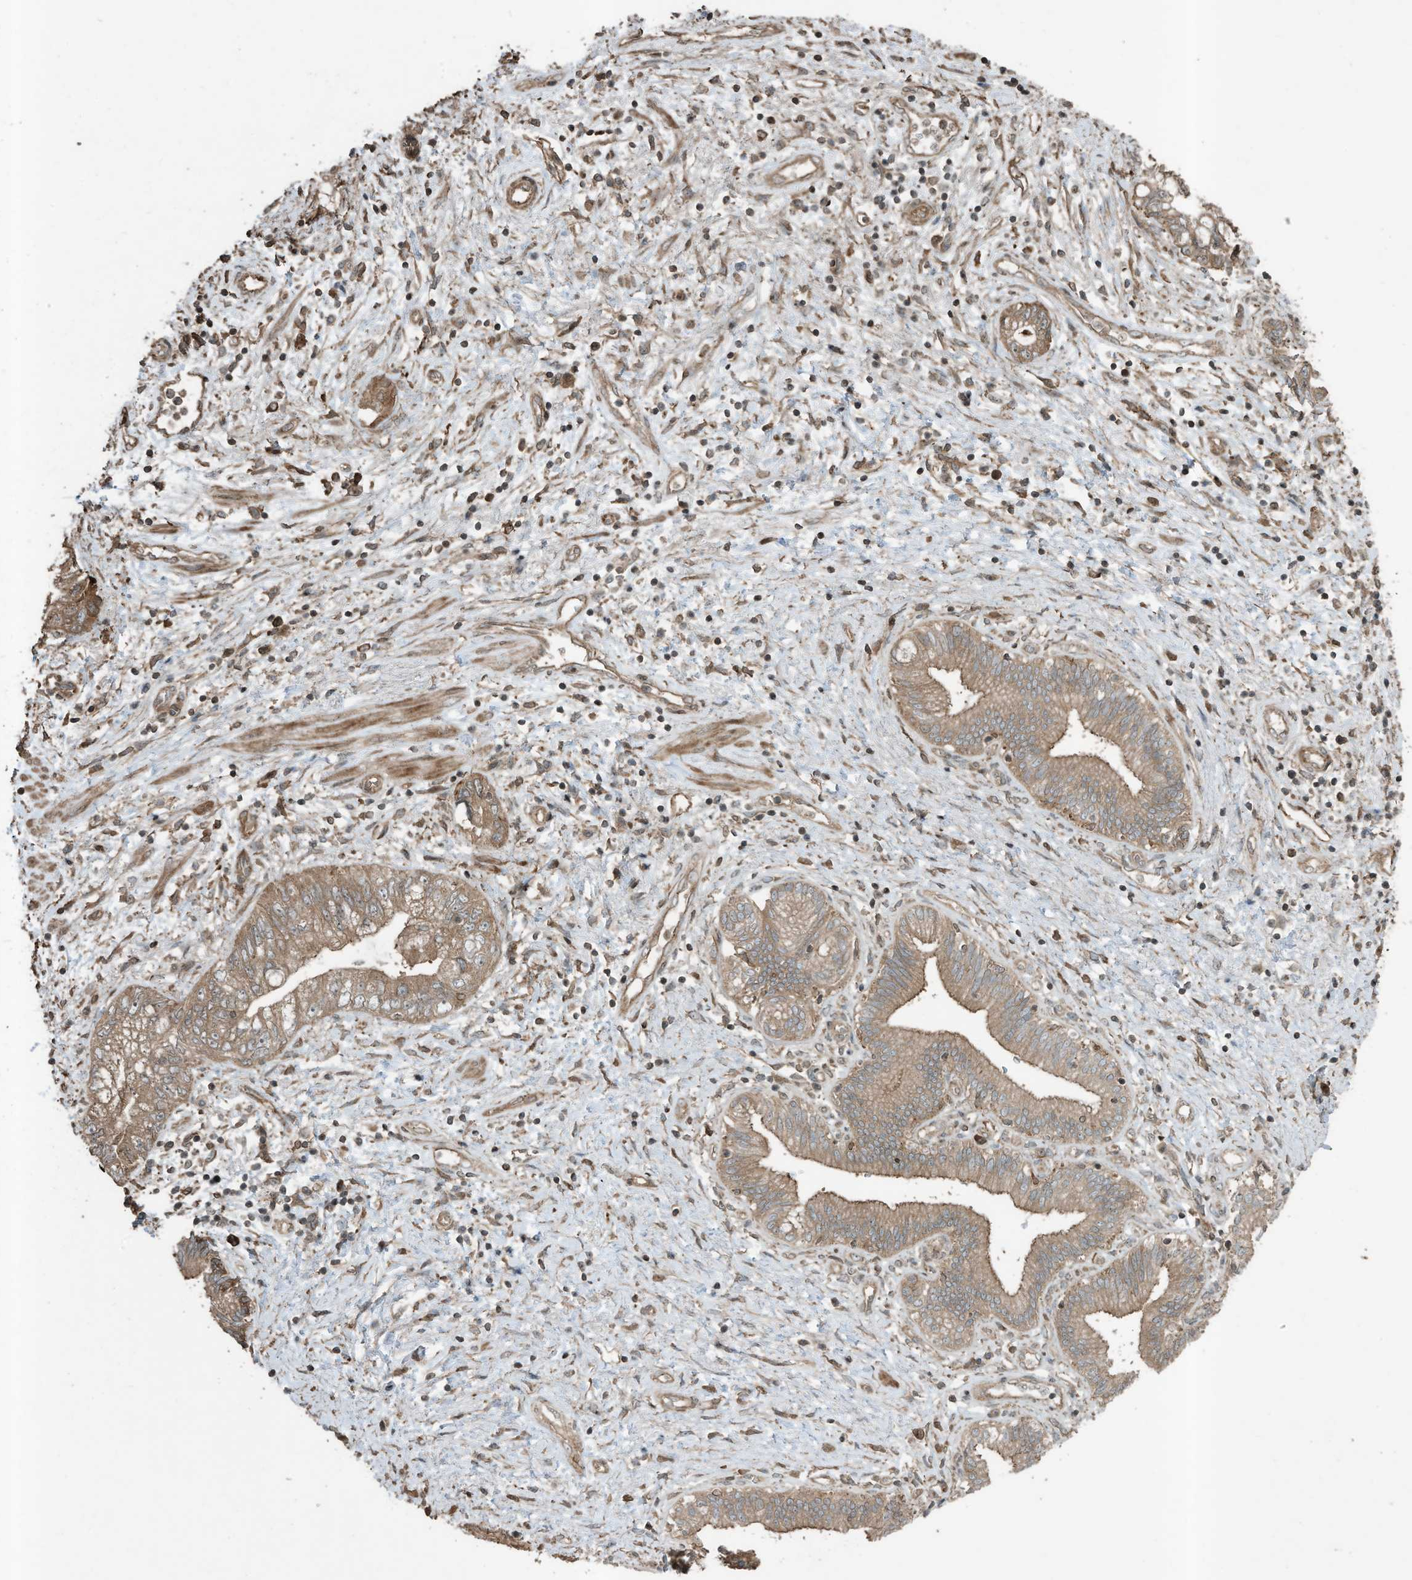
{"staining": {"intensity": "moderate", "quantity": ">75%", "location": "cytoplasmic/membranous"}, "tissue": "pancreatic cancer", "cell_type": "Tumor cells", "image_type": "cancer", "snomed": [{"axis": "morphology", "description": "Adenocarcinoma, NOS"}, {"axis": "topography", "description": "Pancreas"}], "caption": "Protein staining of adenocarcinoma (pancreatic) tissue displays moderate cytoplasmic/membranous expression in about >75% of tumor cells.", "gene": "ZNF653", "patient": {"sex": "female", "age": 73}}